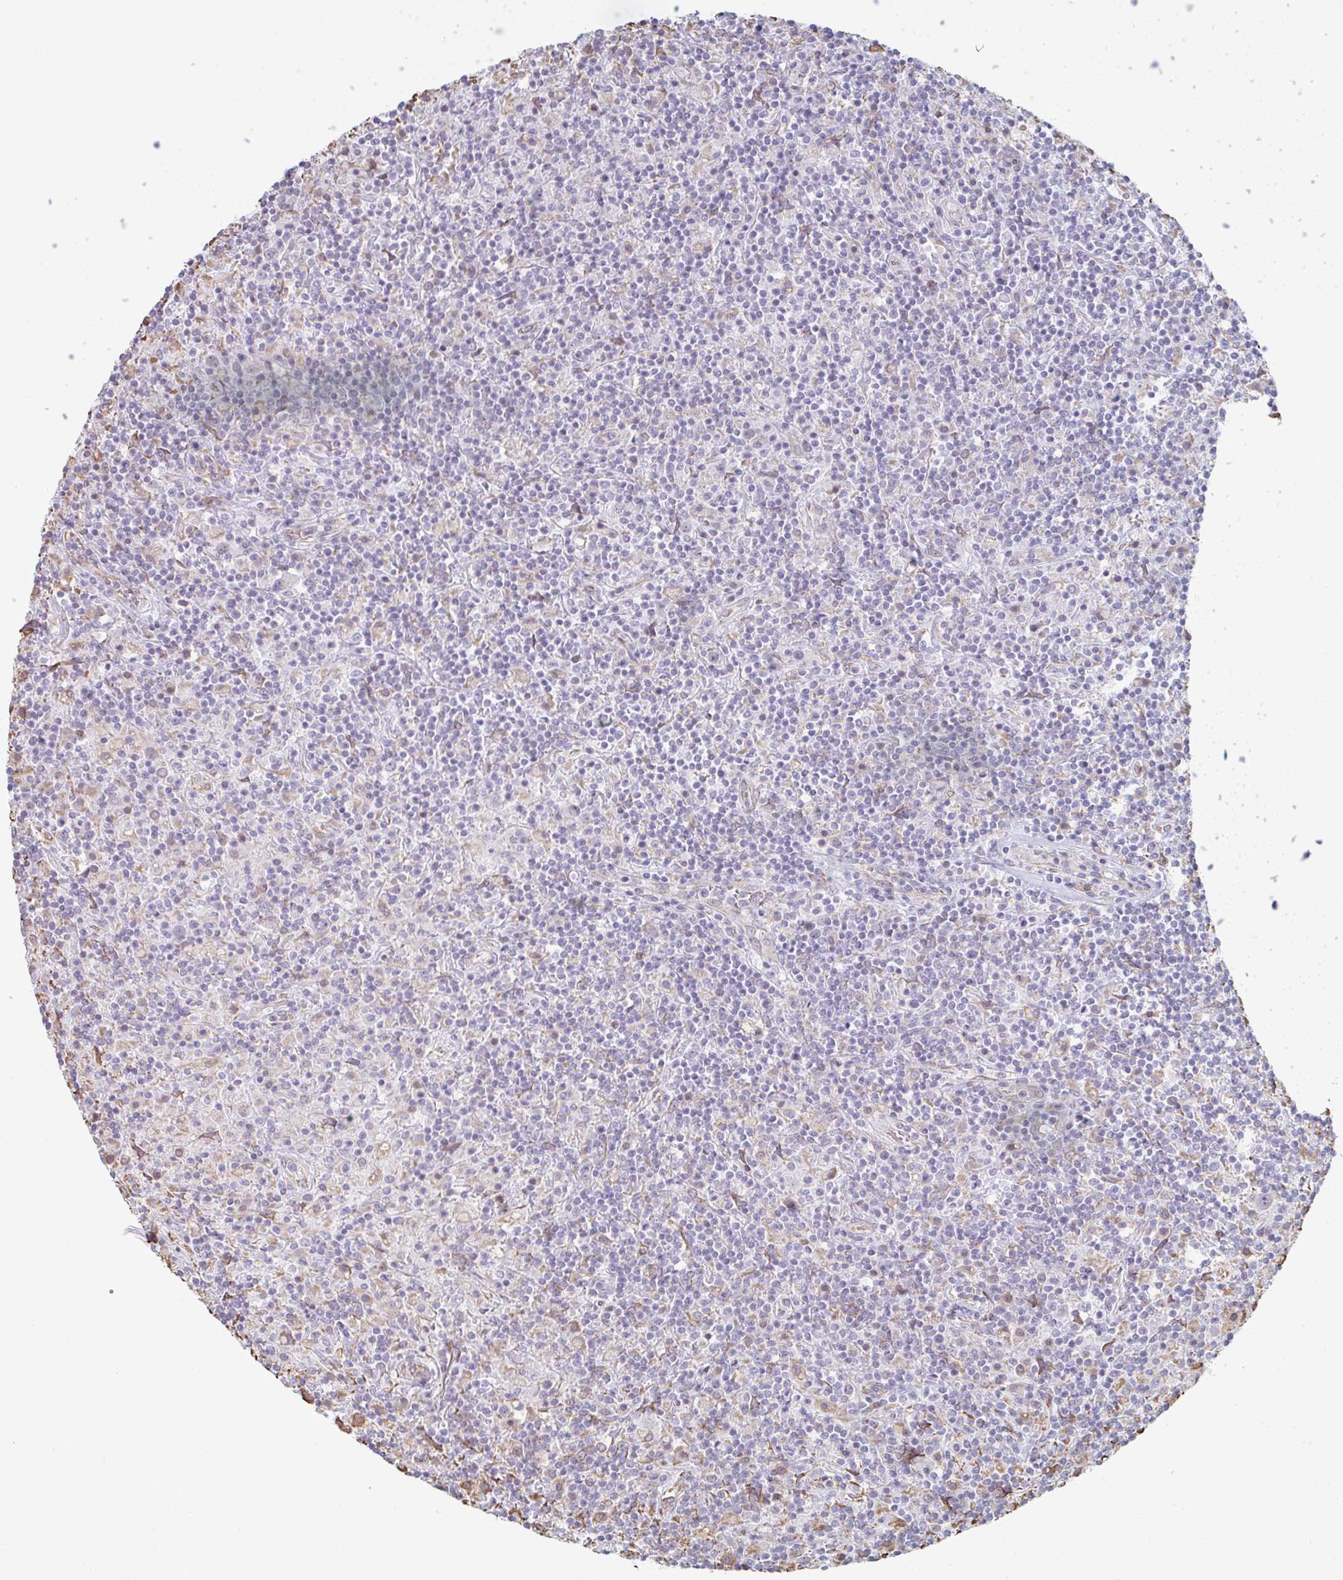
{"staining": {"intensity": "negative", "quantity": "none", "location": "none"}, "tissue": "lymphoma", "cell_type": "Tumor cells", "image_type": "cancer", "snomed": [{"axis": "morphology", "description": "Hodgkin's disease, NOS"}, {"axis": "topography", "description": "Lymph node"}], "caption": "Immunohistochemical staining of lymphoma shows no significant expression in tumor cells.", "gene": "RAB5IF", "patient": {"sex": "male", "age": 70}}